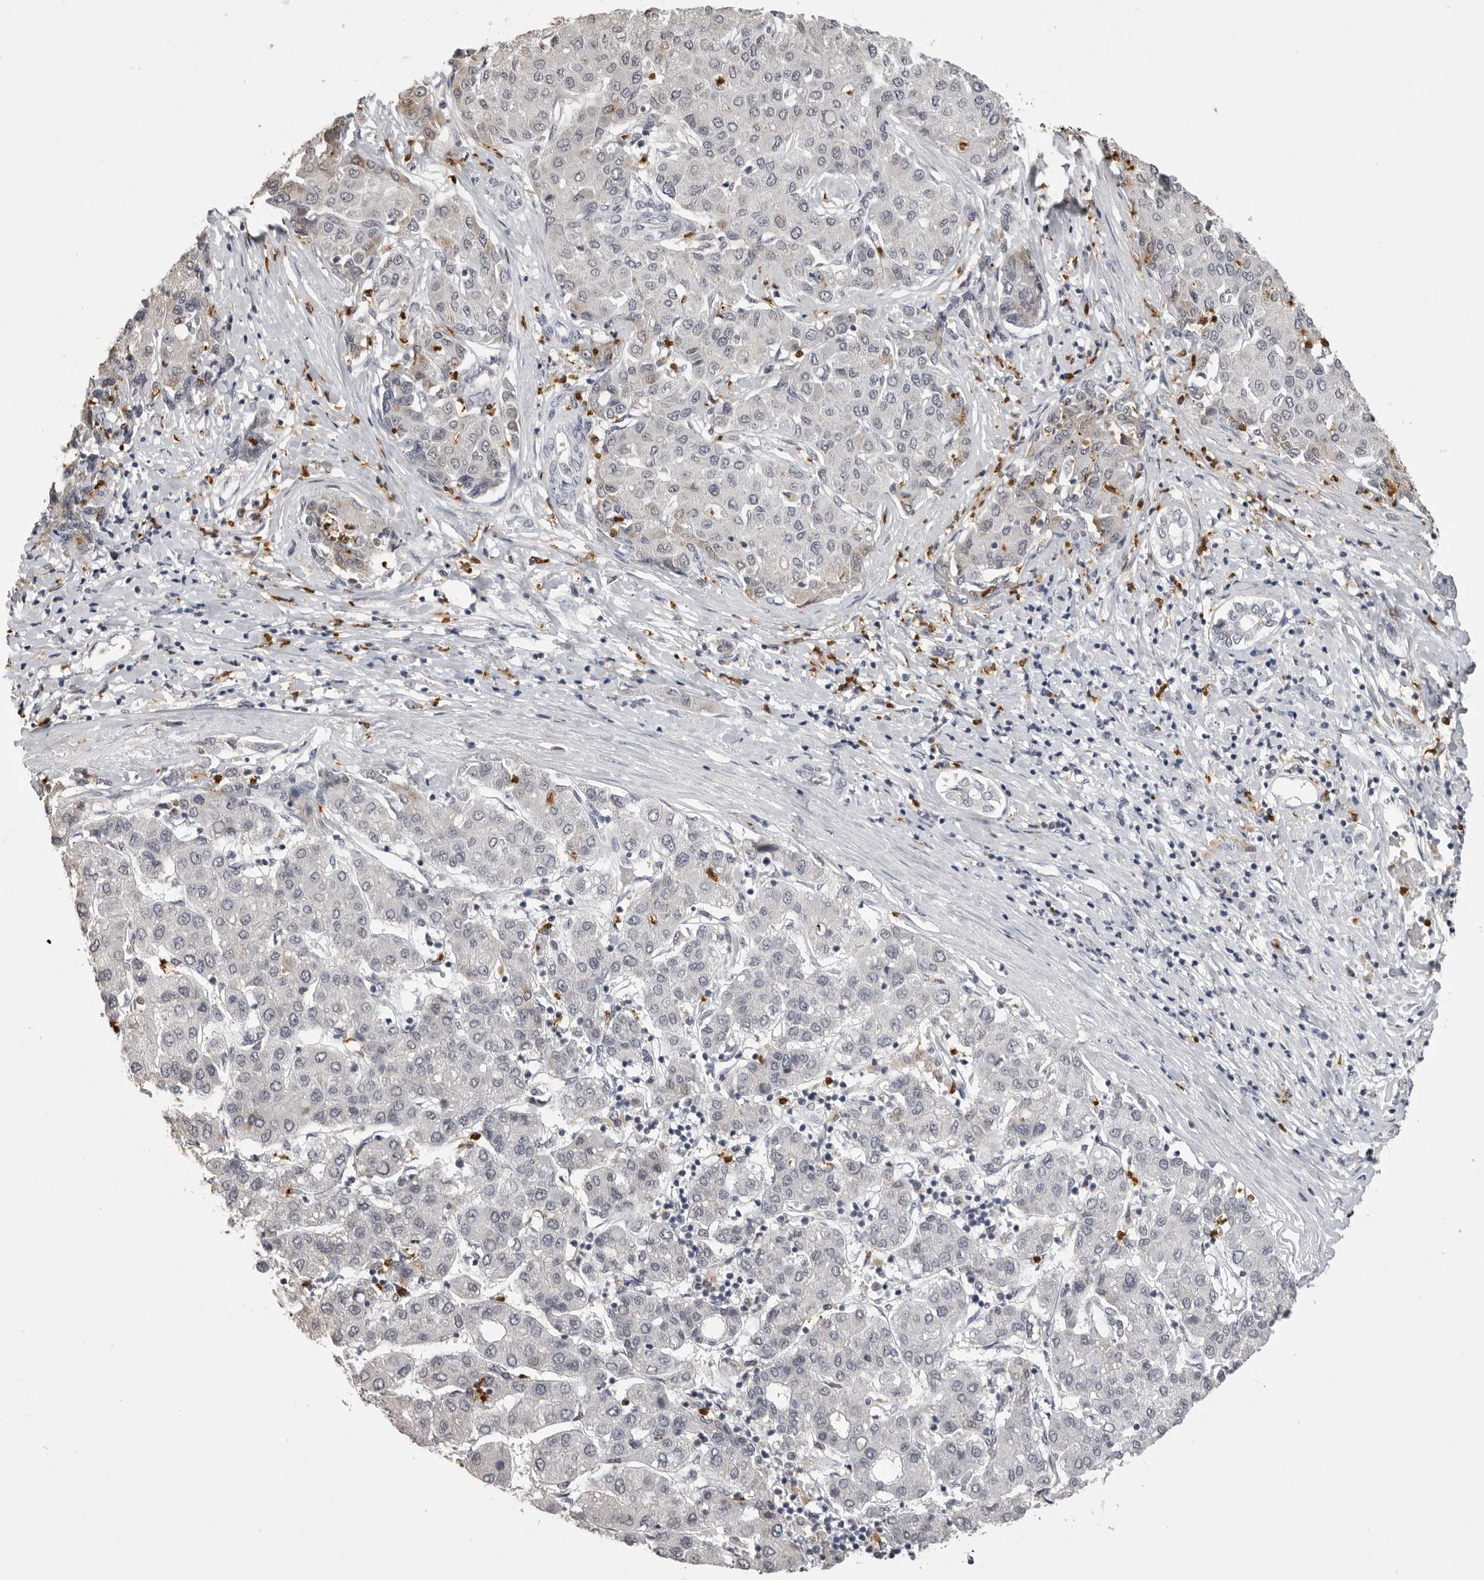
{"staining": {"intensity": "negative", "quantity": "none", "location": "none"}, "tissue": "liver cancer", "cell_type": "Tumor cells", "image_type": "cancer", "snomed": [{"axis": "morphology", "description": "Carcinoma, Hepatocellular, NOS"}, {"axis": "topography", "description": "Liver"}], "caption": "The histopathology image demonstrates no staining of tumor cells in liver cancer. (Stains: DAB immunohistochemistry (IHC) with hematoxylin counter stain, Microscopy: brightfield microscopy at high magnification).", "gene": "IL31", "patient": {"sex": "male", "age": 65}}